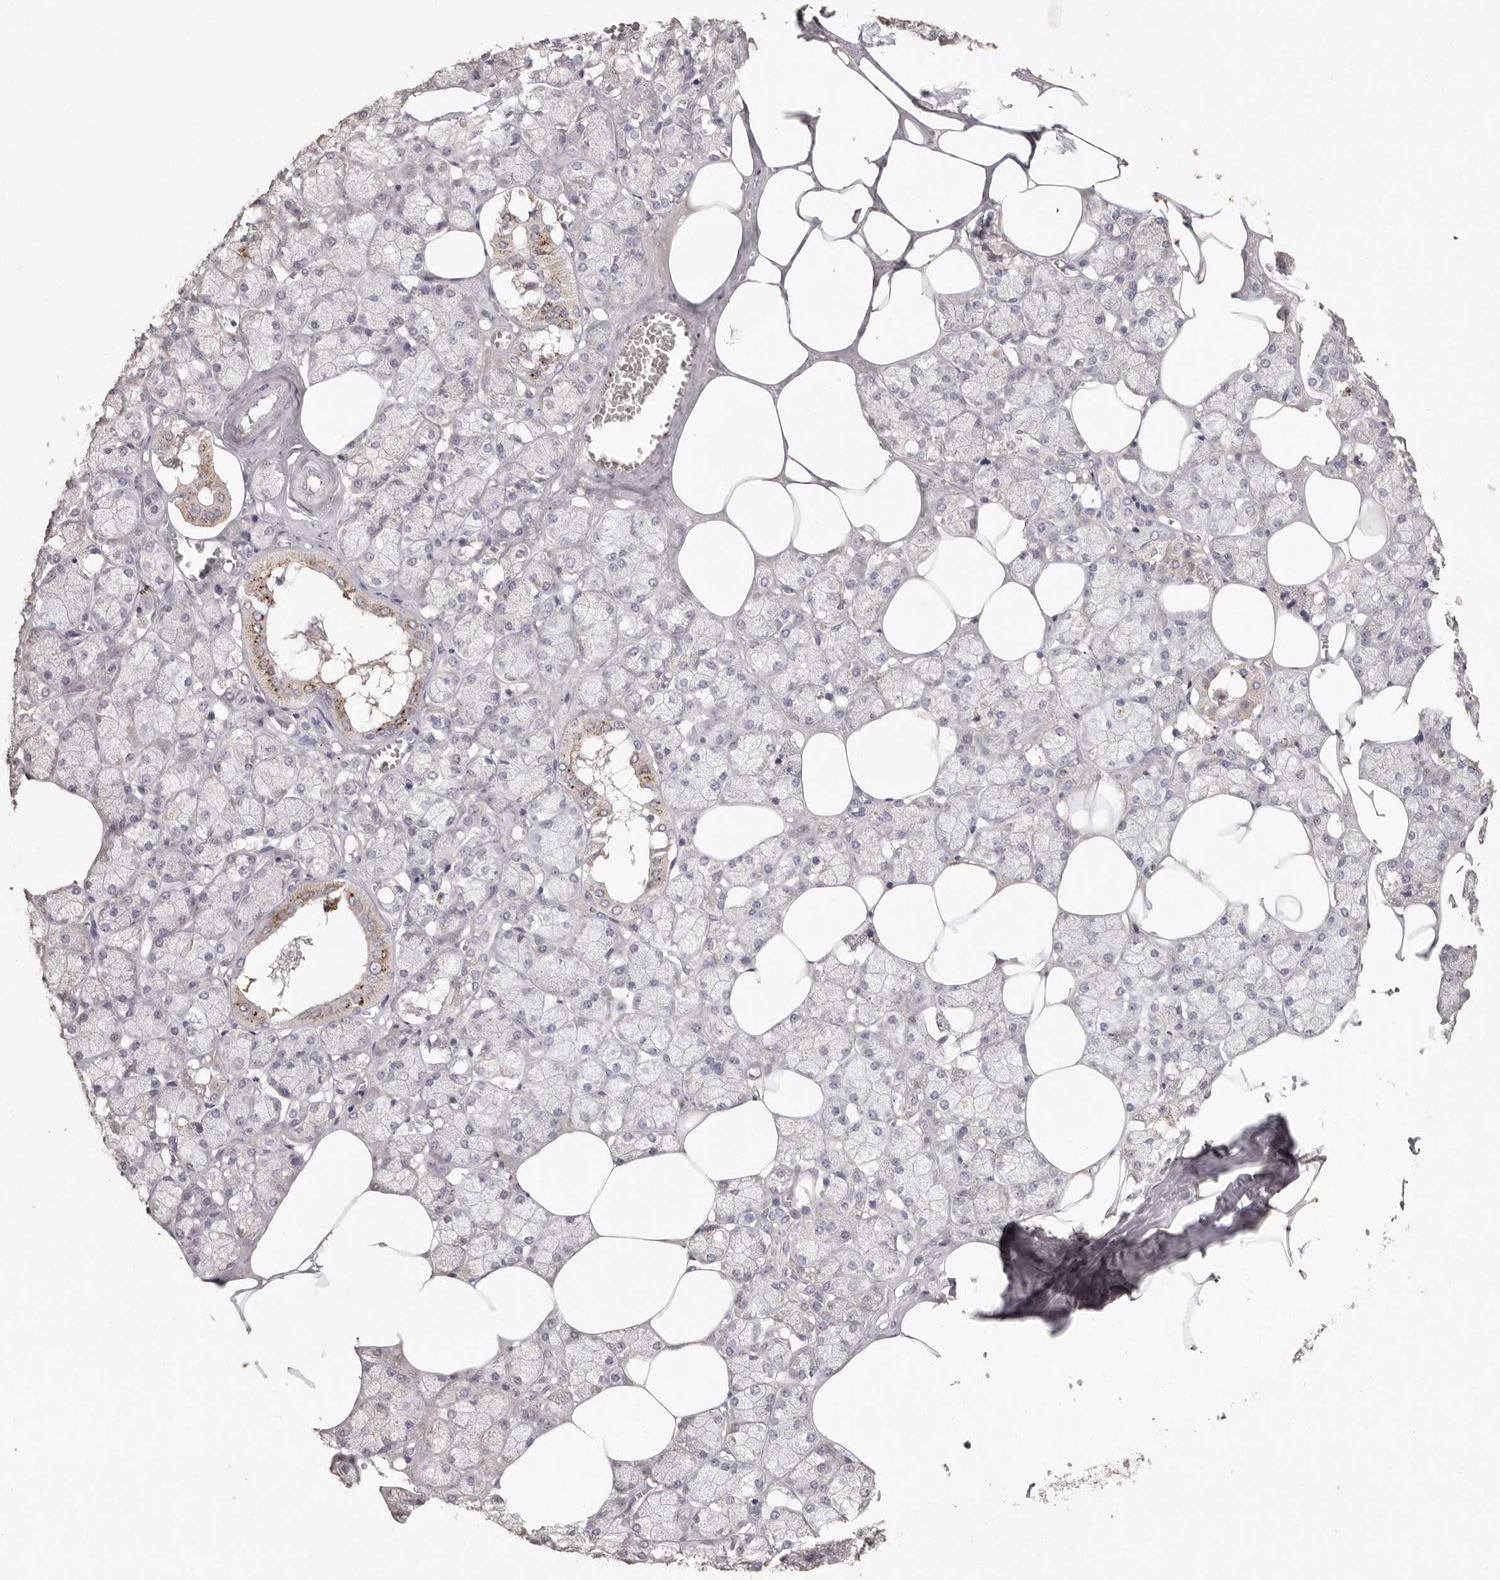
{"staining": {"intensity": "moderate", "quantity": "<25%", "location": "cytoplasmic/membranous"}, "tissue": "salivary gland", "cell_type": "Glandular cells", "image_type": "normal", "snomed": [{"axis": "morphology", "description": "Normal tissue, NOS"}, {"axis": "topography", "description": "Salivary gland"}], "caption": "A high-resolution histopathology image shows IHC staining of unremarkable salivary gland, which exhibits moderate cytoplasmic/membranous staining in approximately <25% of glandular cells.", "gene": "FAM185A", "patient": {"sex": "male", "age": 62}}